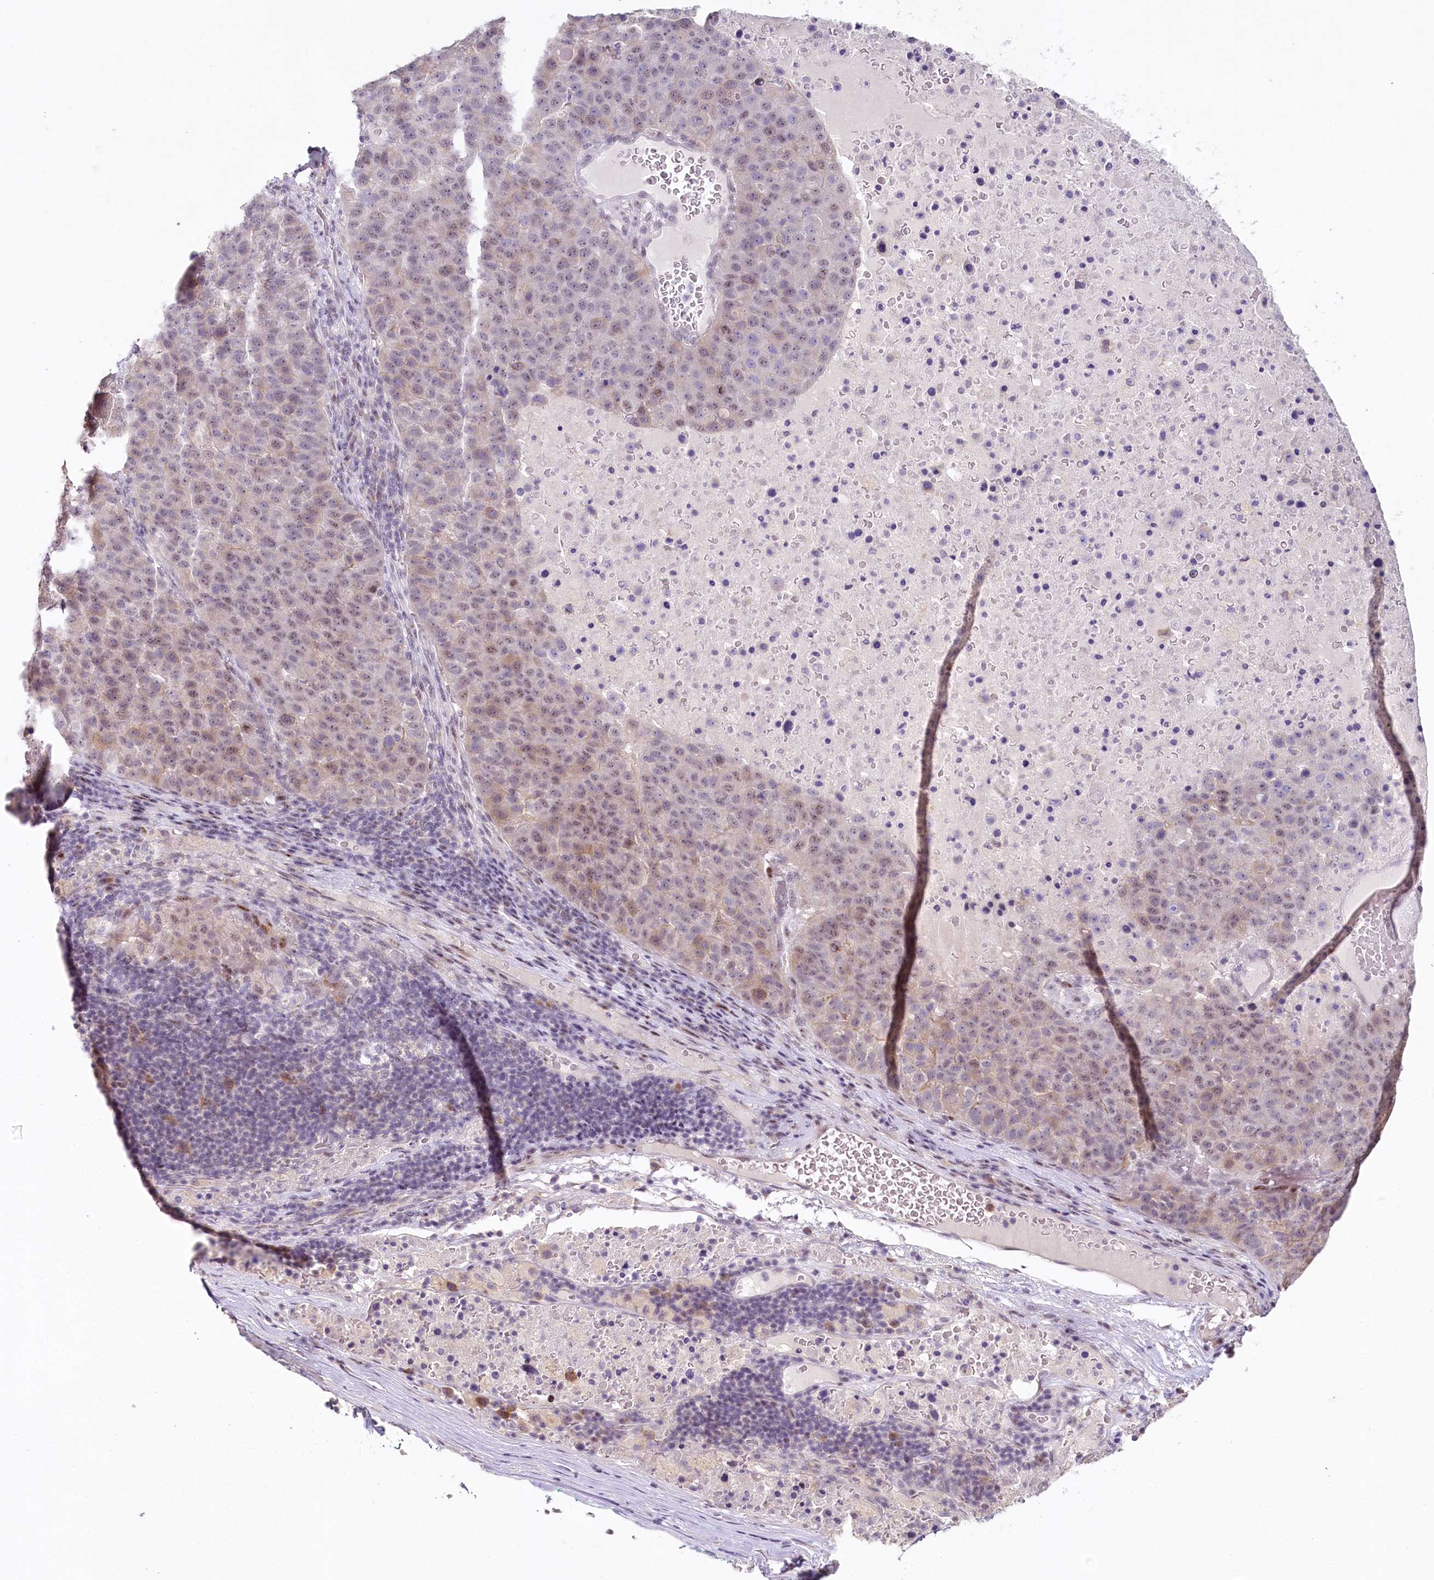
{"staining": {"intensity": "weak", "quantity": "25%-75%", "location": "nuclear"}, "tissue": "pancreatic cancer", "cell_type": "Tumor cells", "image_type": "cancer", "snomed": [{"axis": "morphology", "description": "Adenocarcinoma, NOS"}, {"axis": "topography", "description": "Pancreas"}], "caption": "A low amount of weak nuclear positivity is present in about 25%-75% of tumor cells in pancreatic cancer (adenocarcinoma) tissue.", "gene": "HPD", "patient": {"sex": "female", "age": 61}}